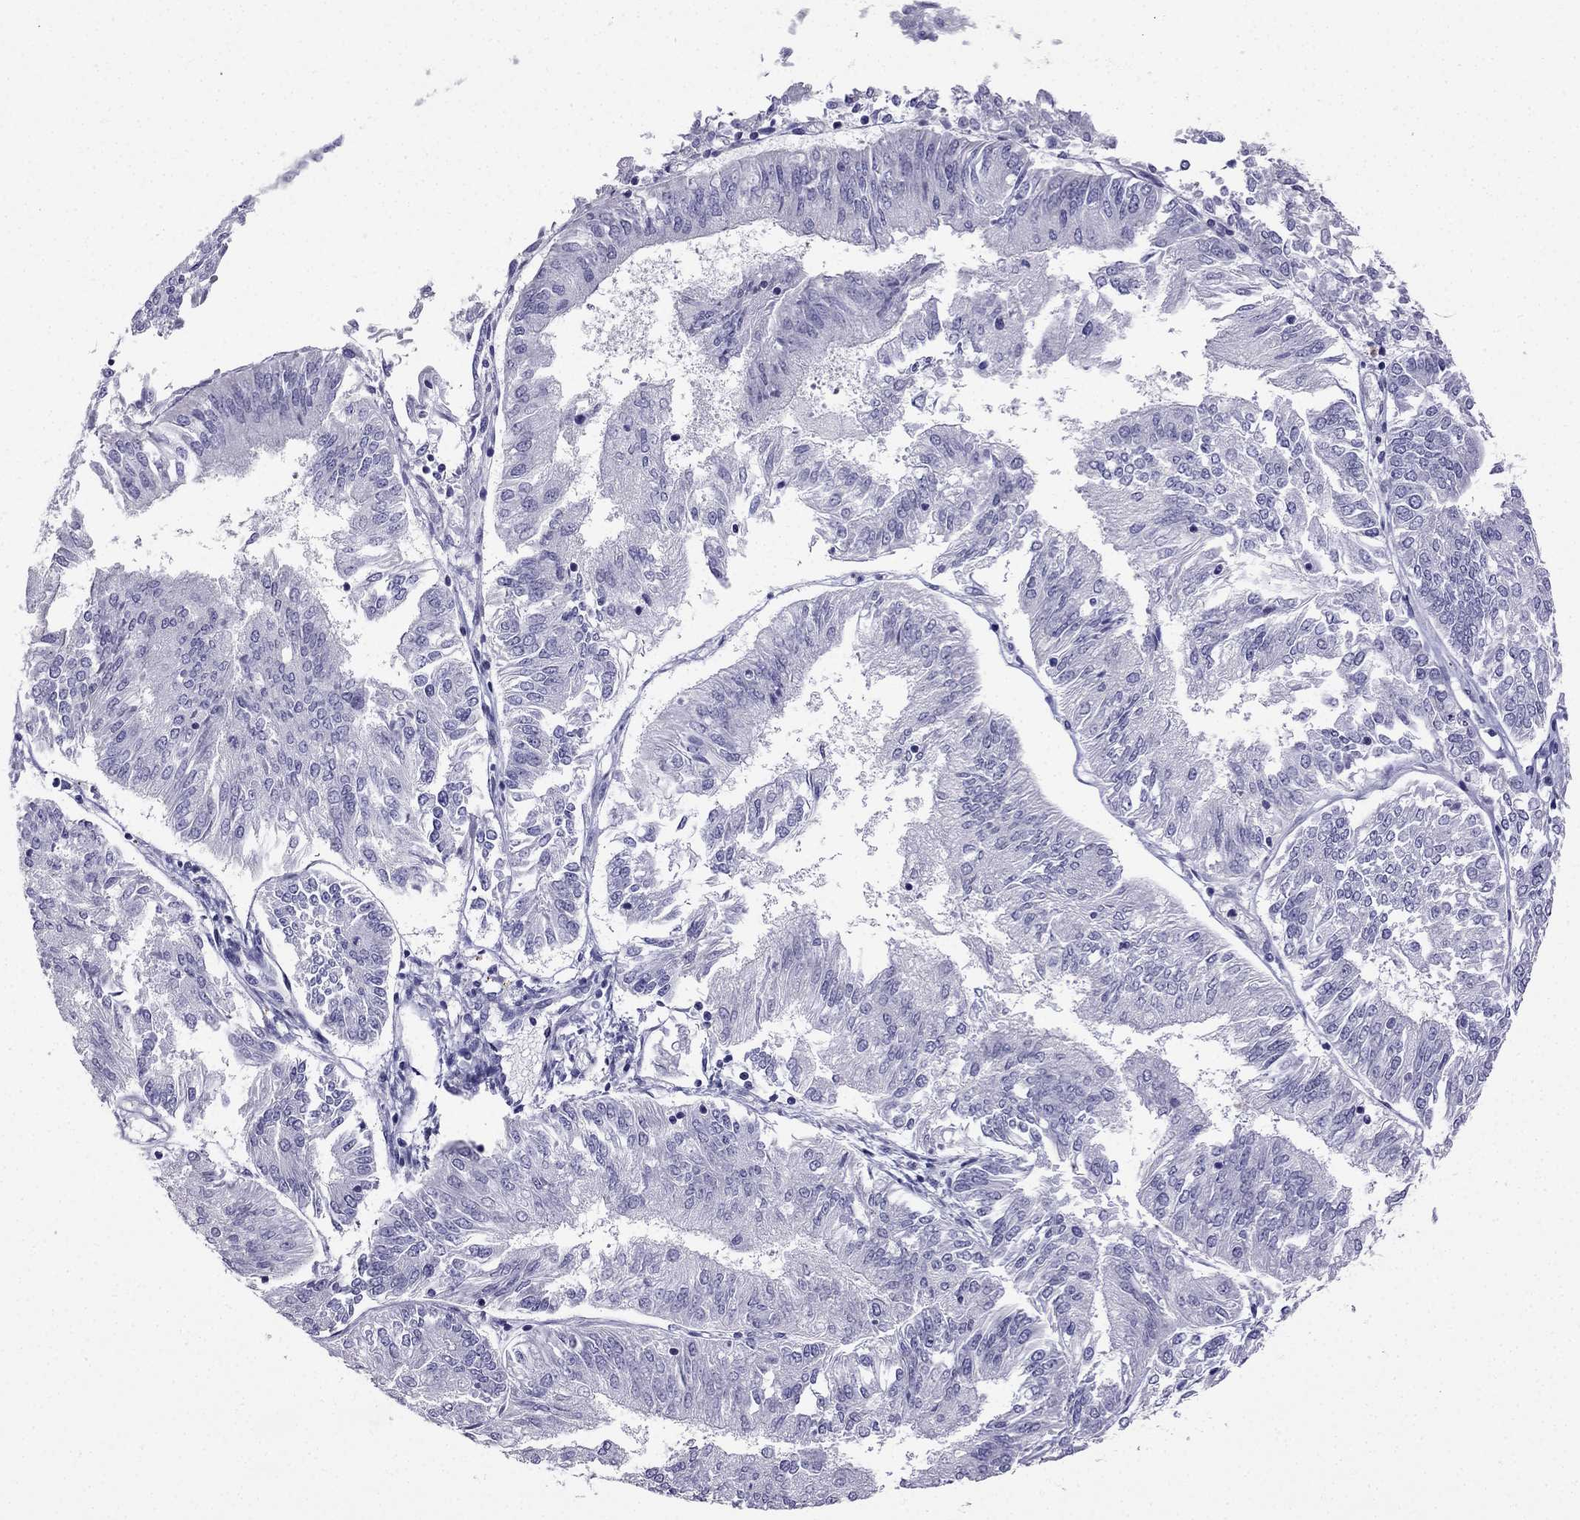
{"staining": {"intensity": "negative", "quantity": "none", "location": "none"}, "tissue": "endometrial cancer", "cell_type": "Tumor cells", "image_type": "cancer", "snomed": [{"axis": "morphology", "description": "Adenocarcinoma, NOS"}, {"axis": "topography", "description": "Endometrium"}], "caption": "Immunohistochemistry (IHC) micrograph of human adenocarcinoma (endometrial) stained for a protein (brown), which displays no expression in tumor cells. (Brightfield microscopy of DAB immunohistochemistry at high magnification).", "gene": "KCNJ10", "patient": {"sex": "female", "age": 58}}